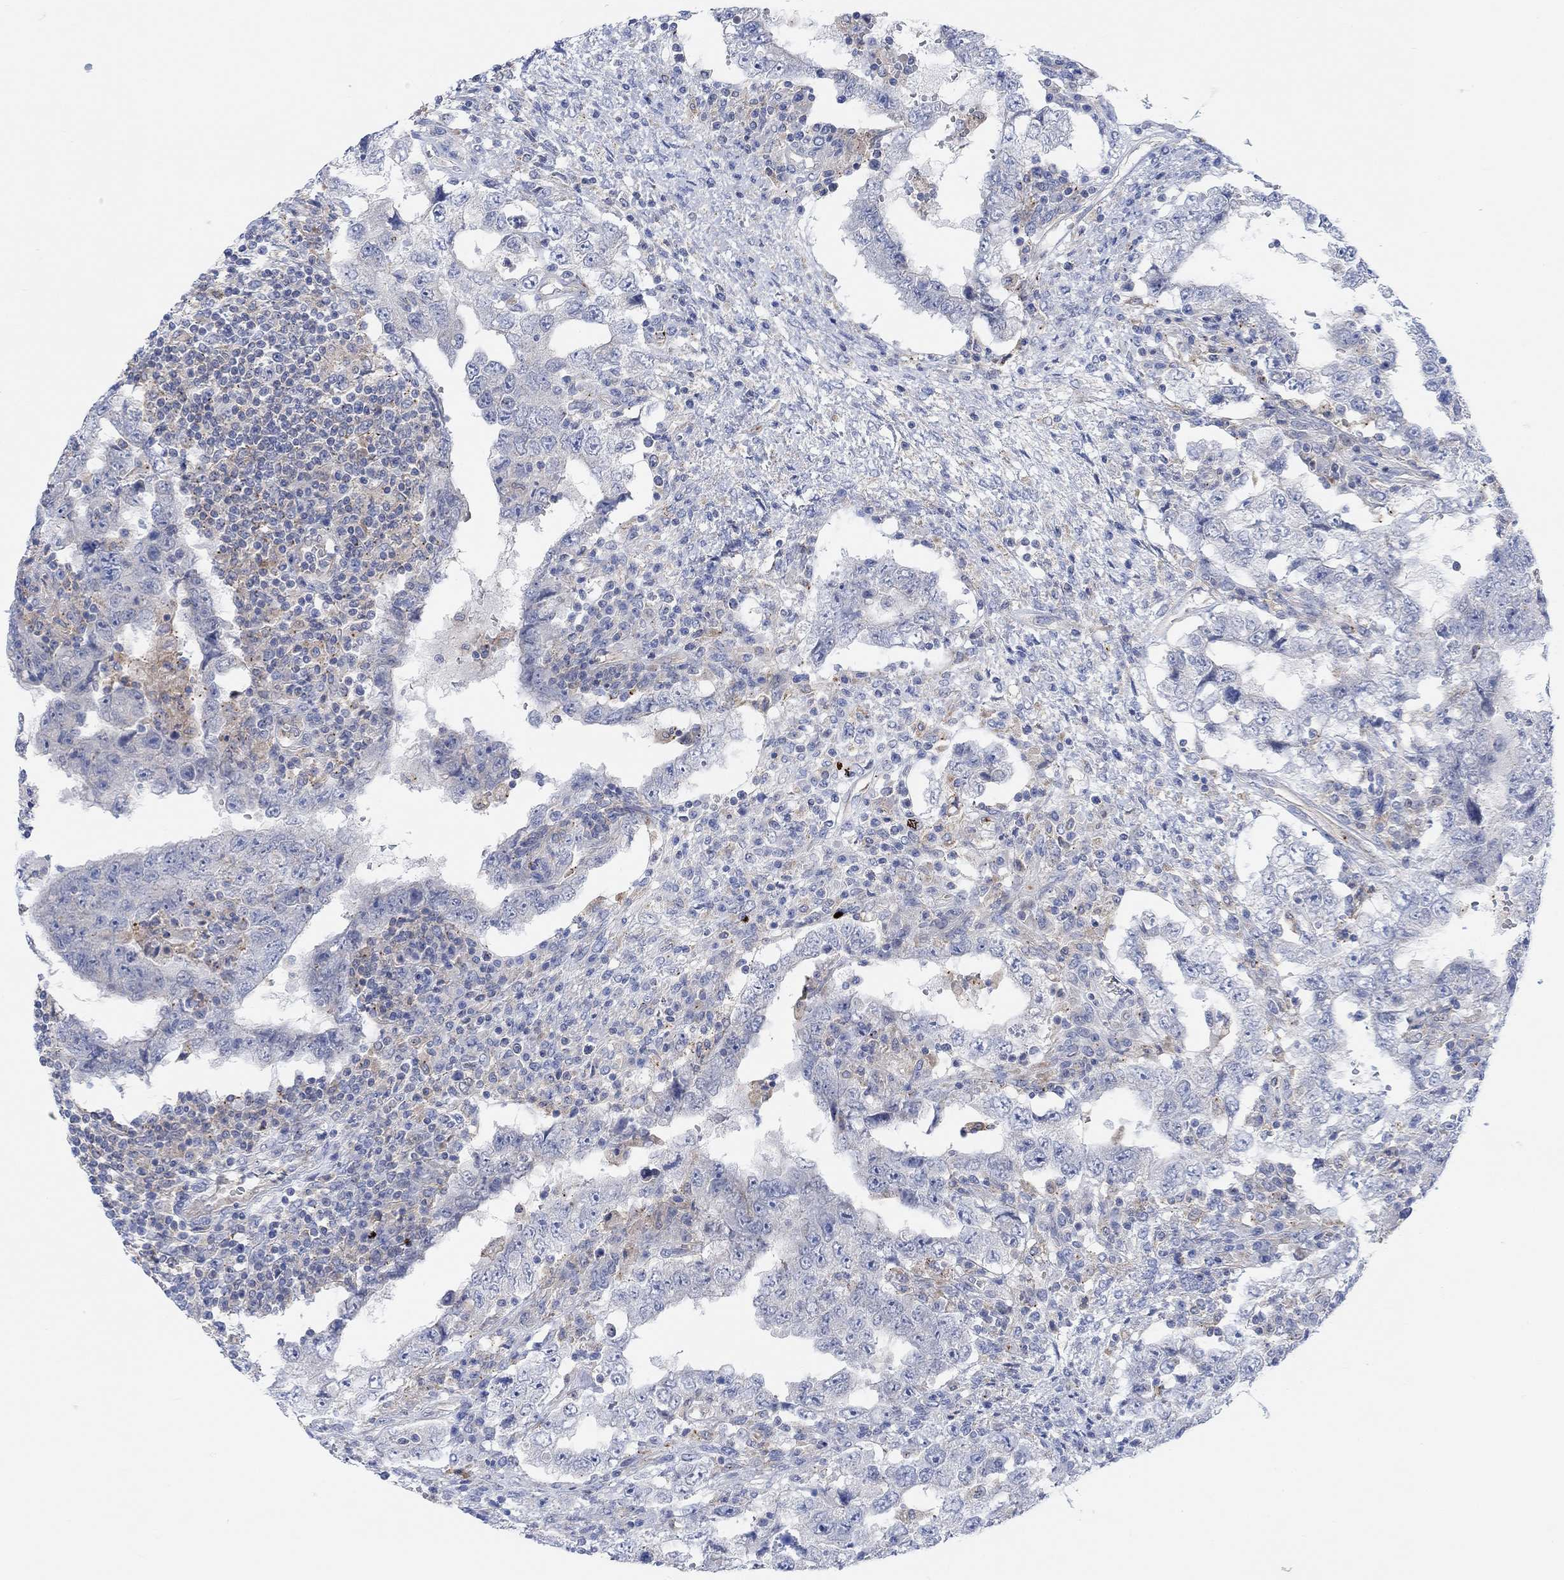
{"staining": {"intensity": "weak", "quantity": "<25%", "location": "cytoplasmic/membranous"}, "tissue": "testis cancer", "cell_type": "Tumor cells", "image_type": "cancer", "snomed": [{"axis": "morphology", "description": "Carcinoma, Embryonal, NOS"}, {"axis": "topography", "description": "Testis"}], "caption": "The IHC photomicrograph has no significant positivity in tumor cells of embryonal carcinoma (testis) tissue. Brightfield microscopy of IHC stained with DAB (3,3'-diaminobenzidine) (brown) and hematoxylin (blue), captured at high magnification.", "gene": "PMFBP1", "patient": {"sex": "male", "age": 26}}